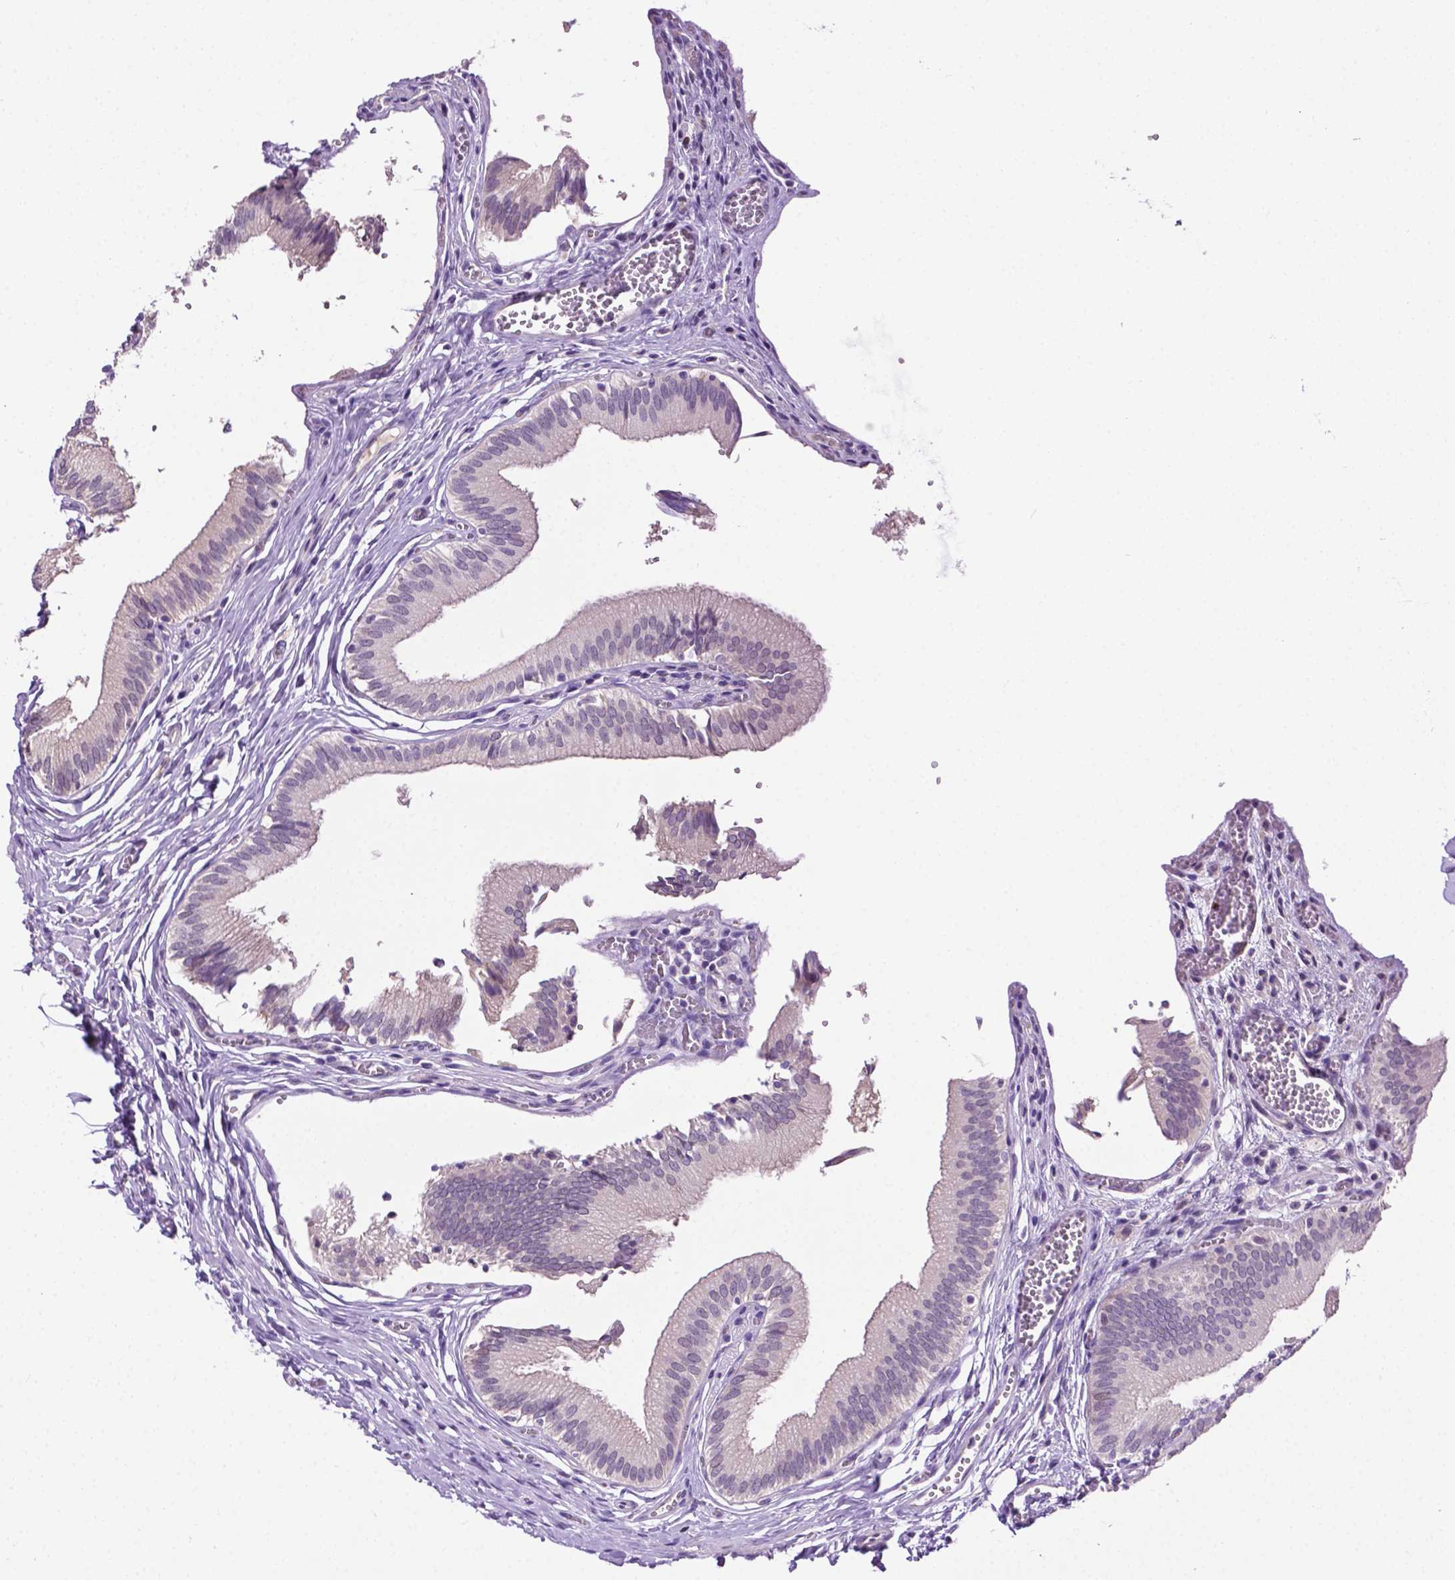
{"staining": {"intensity": "weak", "quantity": "<25%", "location": "cytoplasmic/membranous"}, "tissue": "gallbladder", "cell_type": "Glandular cells", "image_type": "normal", "snomed": [{"axis": "morphology", "description": "Normal tissue, NOS"}, {"axis": "topography", "description": "Gallbladder"}, {"axis": "topography", "description": "Peripheral nerve tissue"}], "caption": "The immunohistochemistry (IHC) histopathology image has no significant staining in glandular cells of gallbladder. (Immunohistochemistry, brightfield microscopy, high magnification).", "gene": "MMP27", "patient": {"sex": "male", "age": 17}}